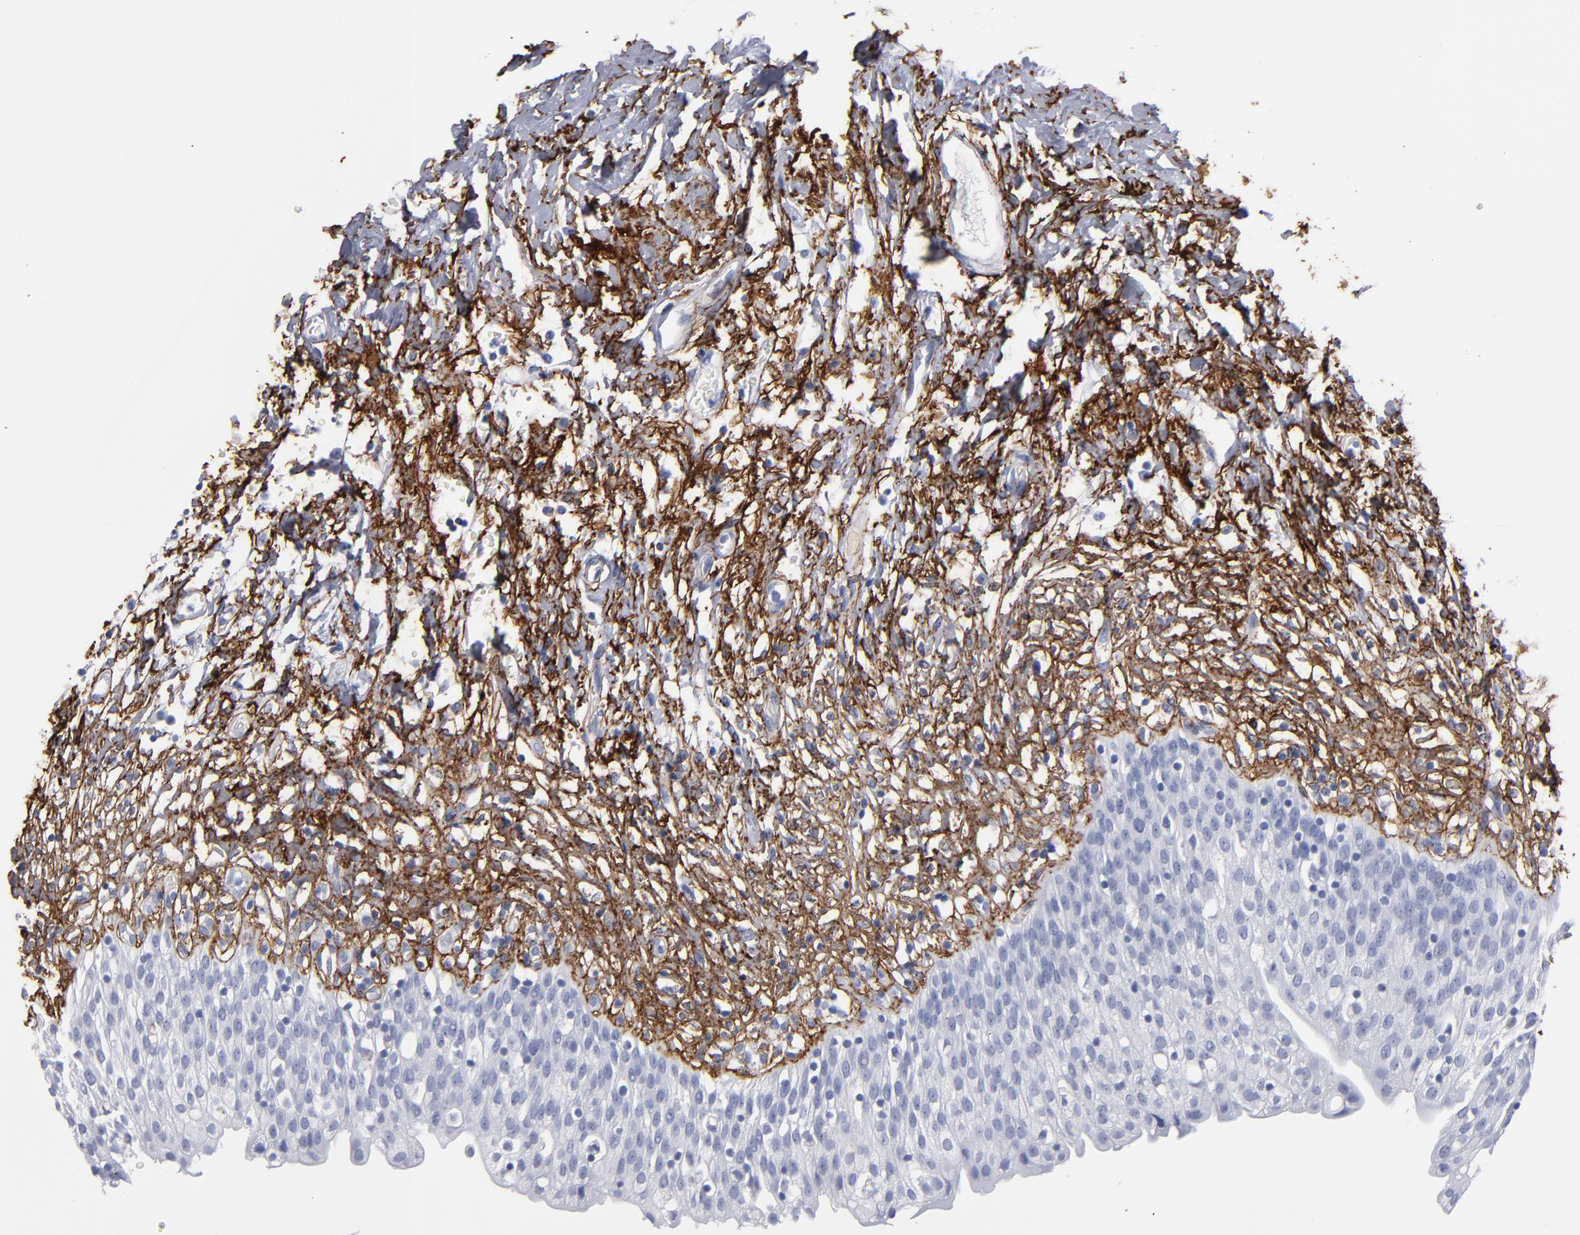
{"staining": {"intensity": "negative", "quantity": "none", "location": "none"}, "tissue": "urinary bladder", "cell_type": "Urothelial cells", "image_type": "normal", "snomed": [{"axis": "morphology", "description": "Normal tissue, NOS"}, {"axis": "topography", "description": "Urinary bladder"}], "caption": "The micrograph exhibits no significant positivity in urothelial cells of urinary bladder.", "gene": "EMILIN1", "patient": {"sex": "female", "age": 80}}